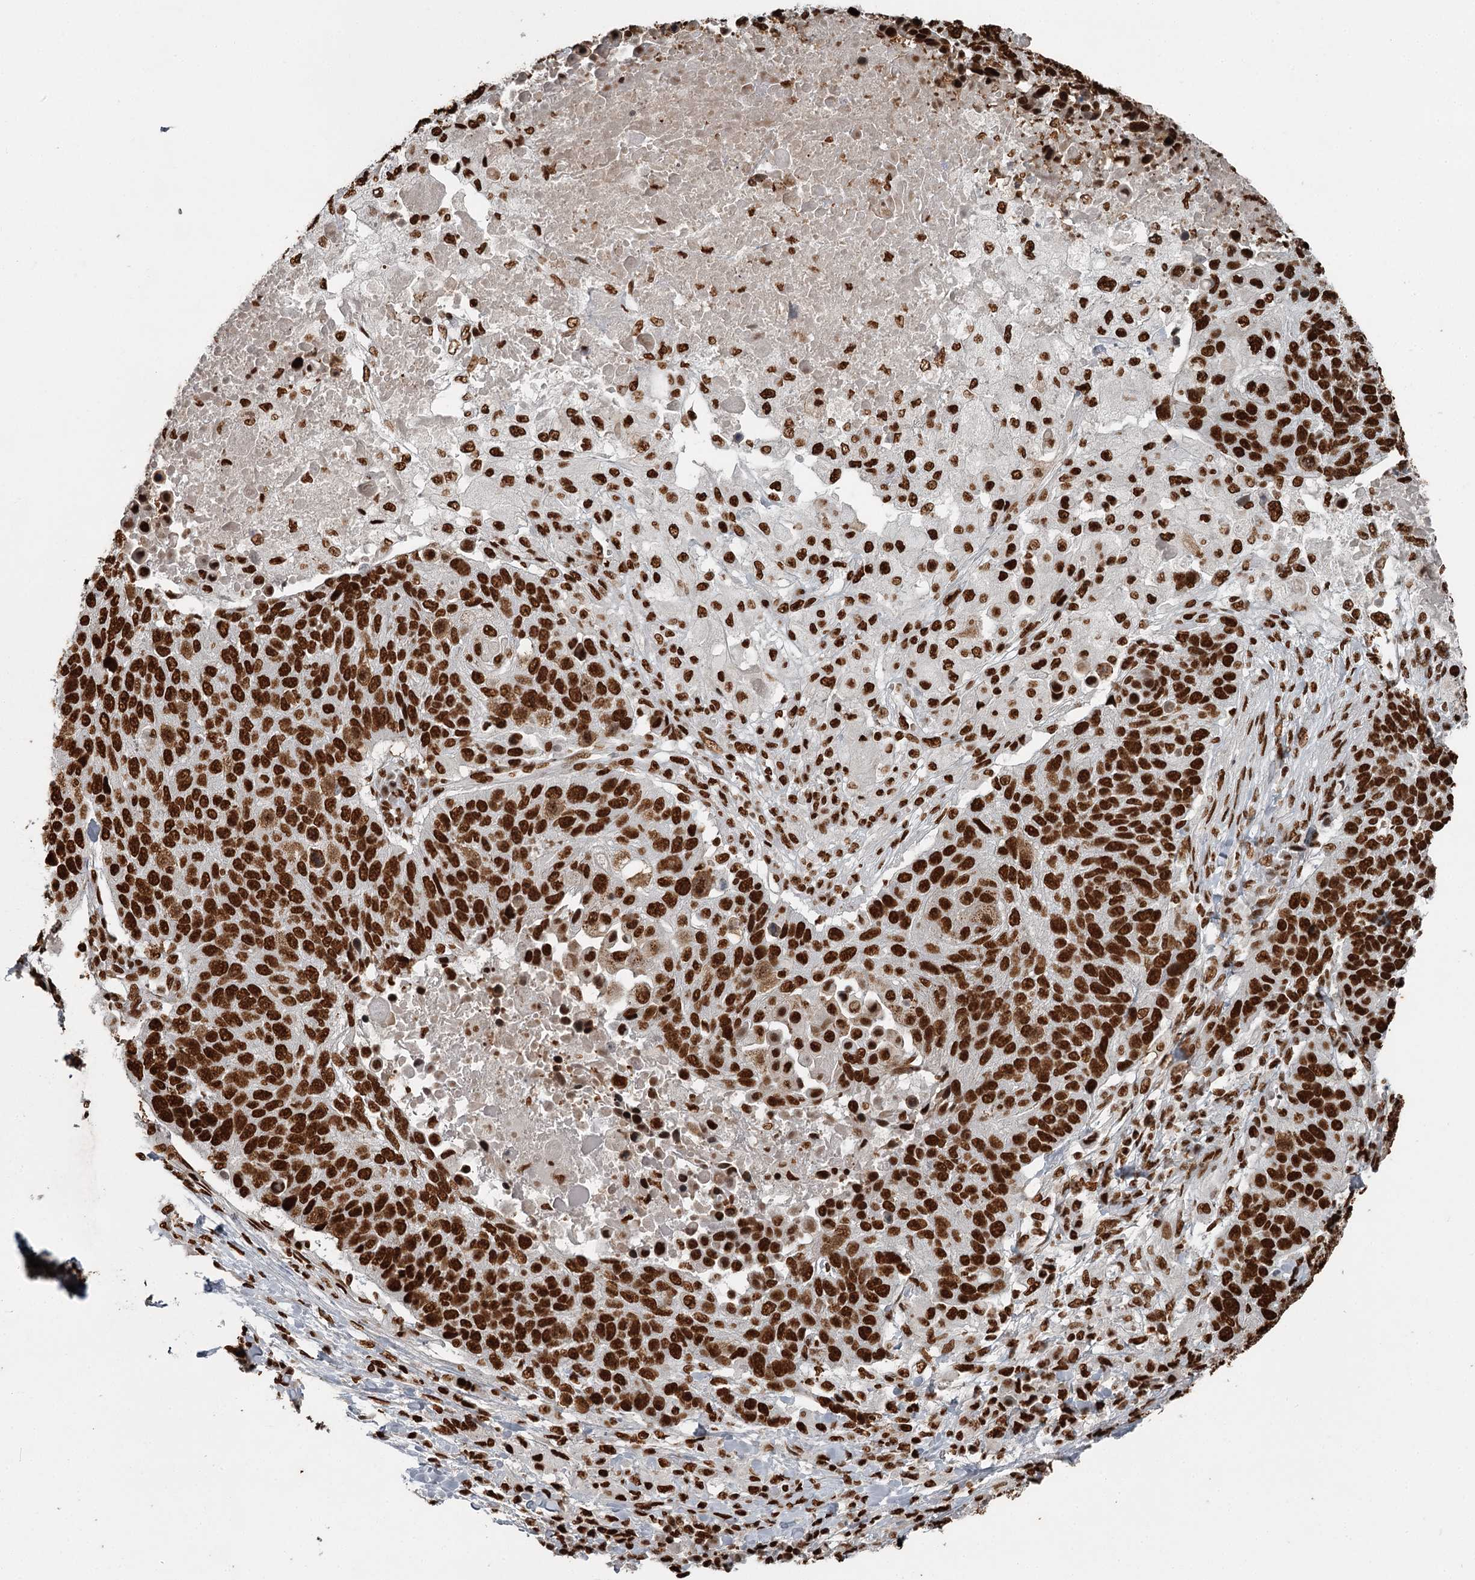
{"staining": {"intensity": "strong", "quantity": ">75%", "location": "nuclear"}, "tissue": "lung cancer", "cell_type": "Tumor cells", "image_type": "cancer", "snomed": [{"axis": "morphology", "description": "Normal tissue, NOS"}, {"axis": "morphology", "description": "Squamous cell carcinoma, NOS"}, {"axis": "topography", "description": "Lymph node"}, {"axis": "topography", "description": "Lung"}], "caption": "Immunohistochemical staining of lung cancer reveals strong nuclear protein staining in approximately >75% of tumor cells.", "gene": "RBBP7", "patient": {"sex": "male", "age": 66}}